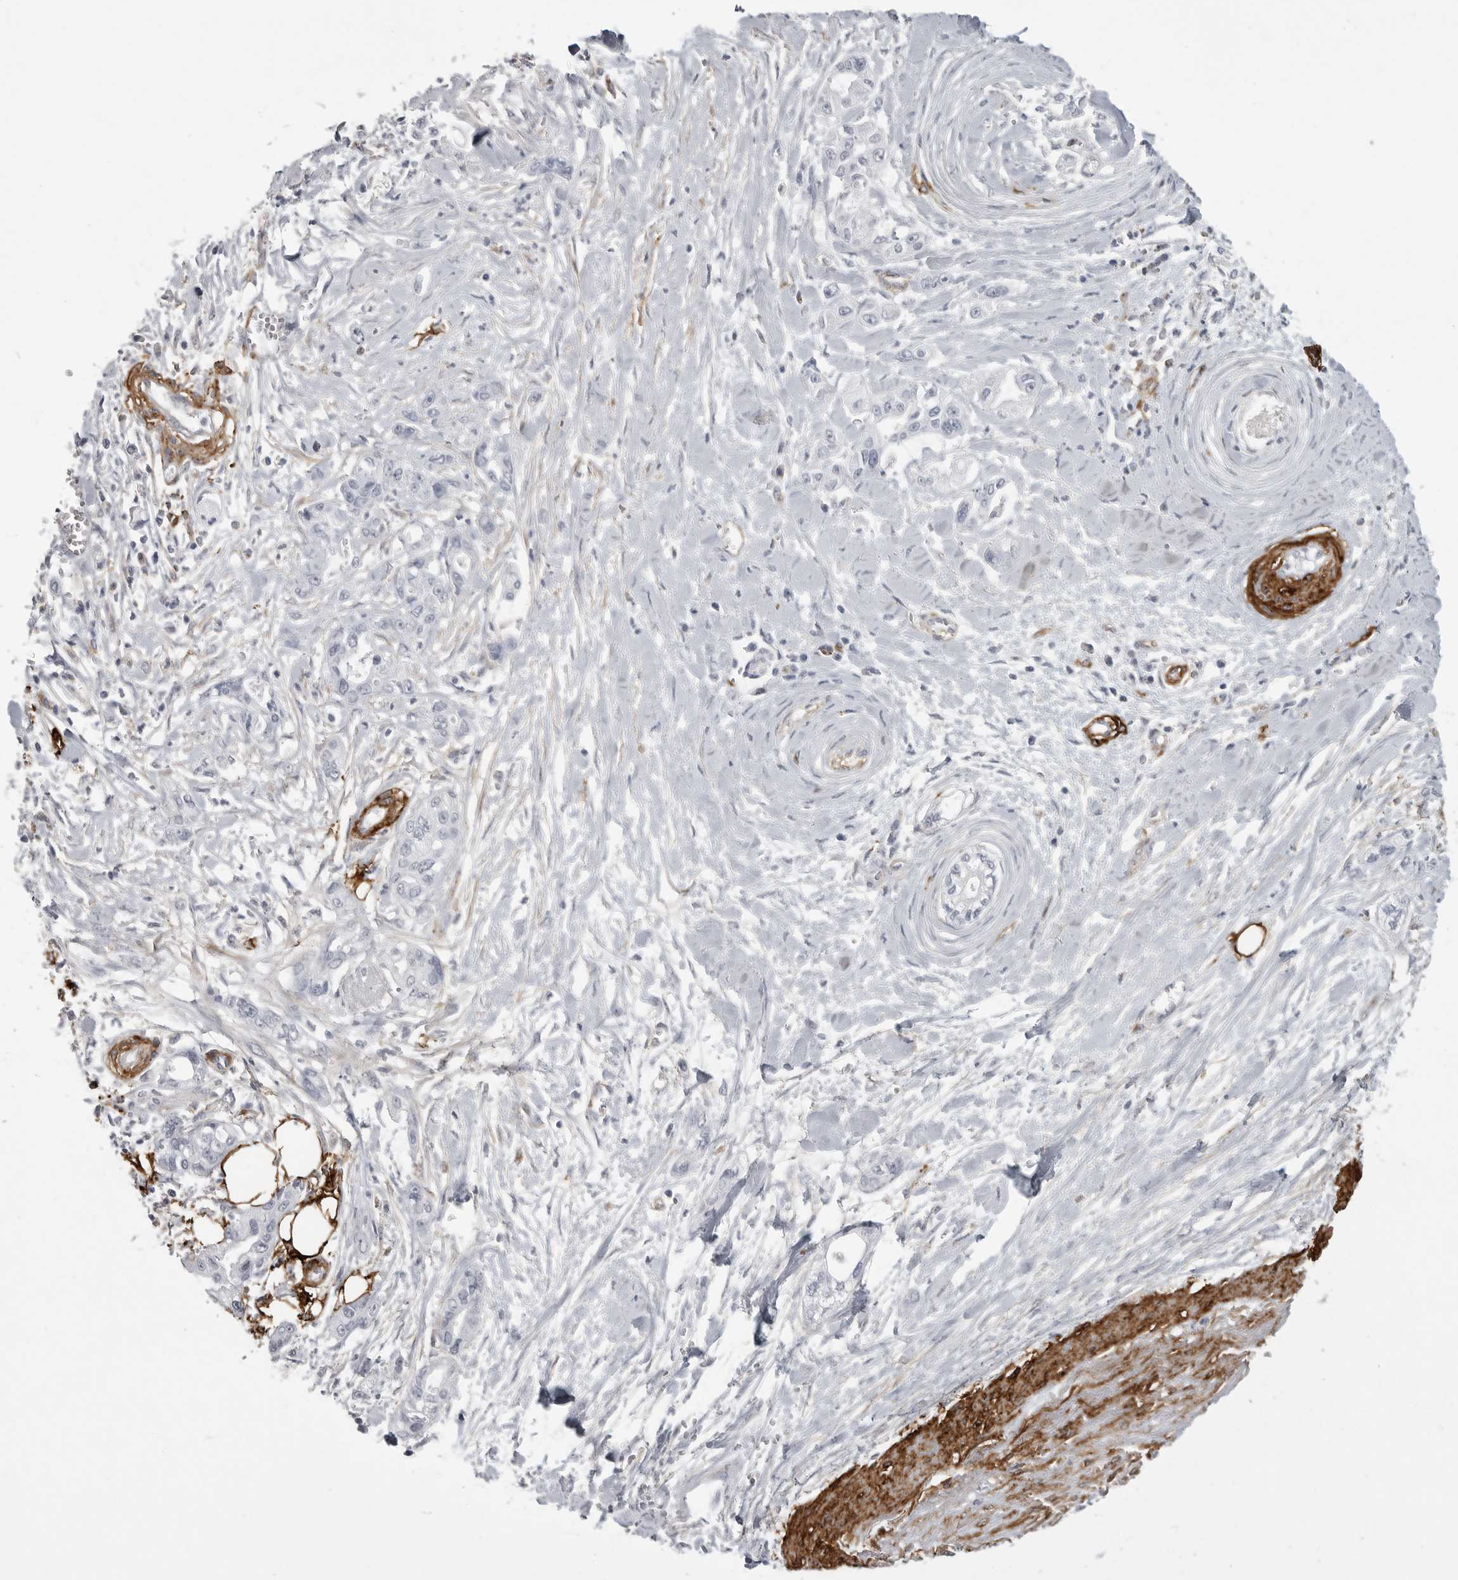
{"staining": {"intensity": "negative", "quantity": "none", "location": "none"}, "tissue": "pancreatic cancer", "cell_type": "Tumor cells", "image_type": "cancer", "snomed": [{"axis": "morphology", "description": "Adenocarcinoma, NOS"}, {"axis": "topography", "description": "Pancreas"}], "caption": "DAB (3,3'-diaminobenzidine) immunohistochemical staining of pancreatic cancer reveals no significant expression in tumor cells.", "gene": "AOC3", "patient": {"sex": "male", "age": 68}}